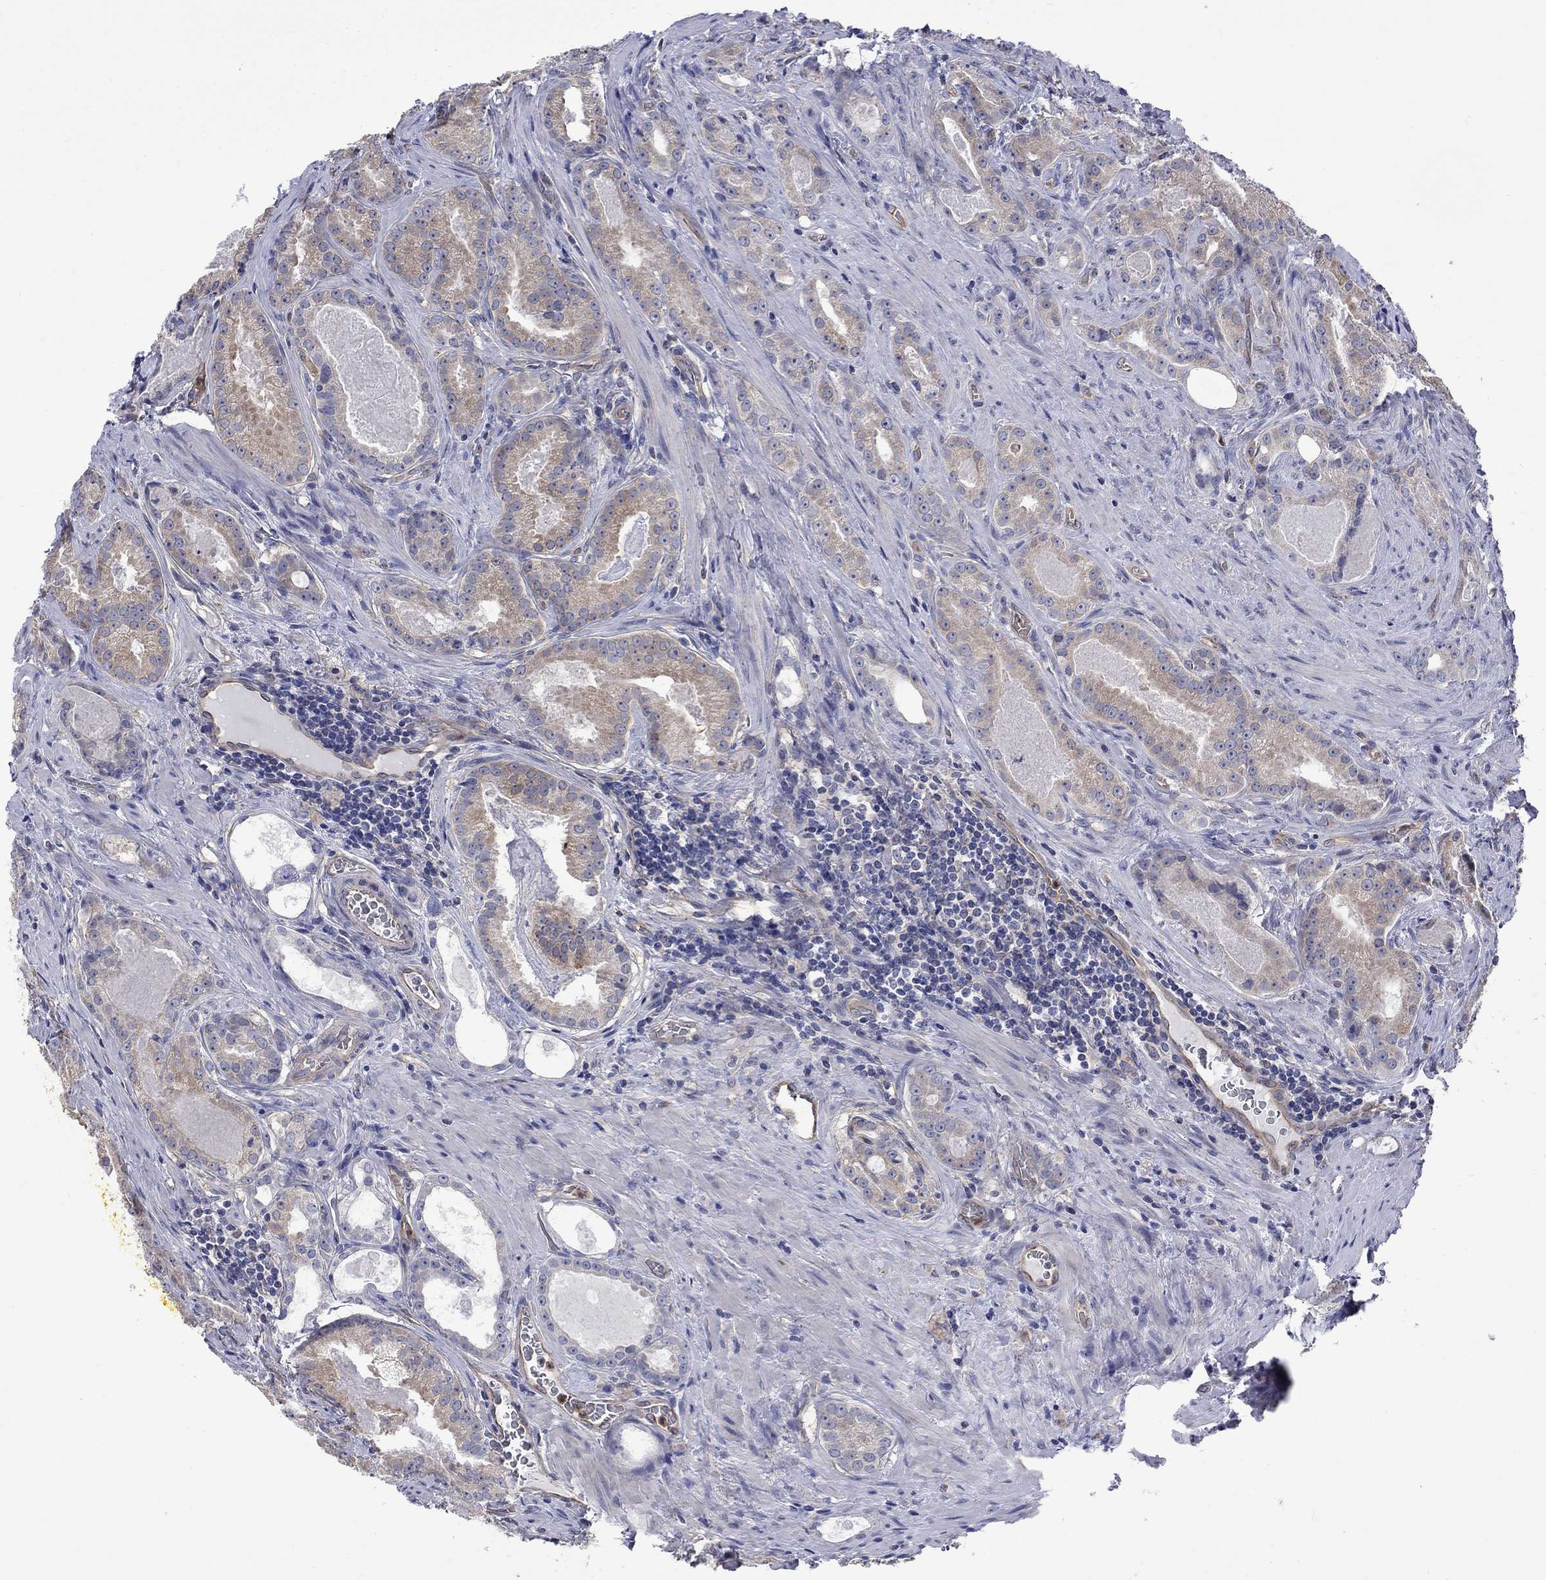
{"staining": {"intensity": "weak", "quantity": "25%-75%", "location": "cytoplasmic/membranous"}, "tissue": "prostate cancer", "cell_type": "Tumor cells", "image_type": "cancer", "snomed": [{"axis": "morphology", "description": "Adenocarcinoma, NOS"}, {"axis": "topography", "description": "Prostate"}], "caption": "Immunohistochemistry (DAB) staining of human prostate adenocarcinoma shows weak cytoplasmic/membranous protein staining in about 25%-75% of tumor cells. The staining is performed using DAB brown chromogen to label protein expression. The nuclei are counter-stained blue using hematoxylin.", "gene": "CAMKK2", "patient": {"sex": "male", "age": 61}}